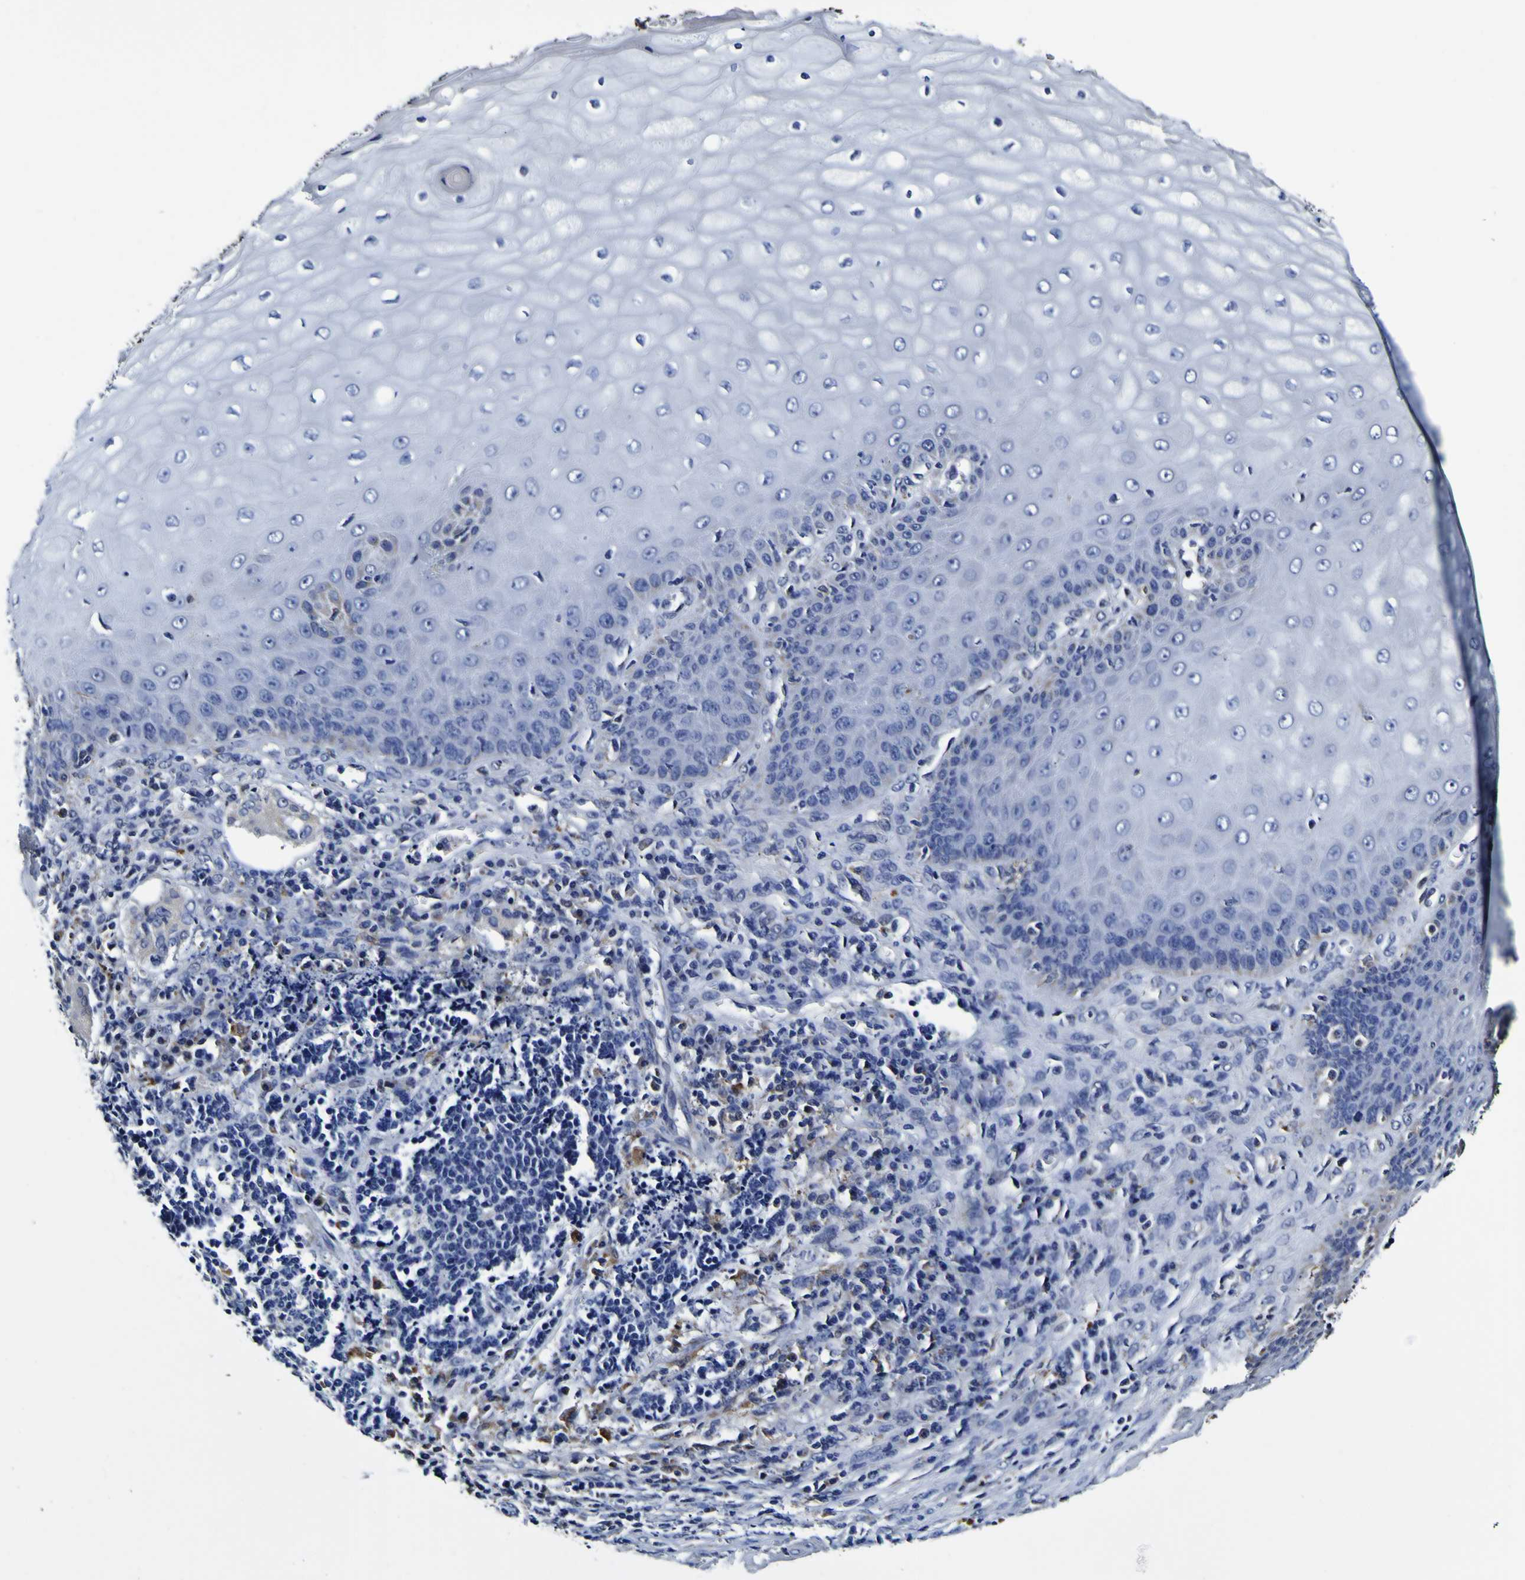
{"staining": {"intensity": "weak", "quantity": "<25%", "location": "cytoplasmic/membranous"}, "tissue": "cervical cancer", "cell_type": "Tumor cells", "image_type": "cancer", "snomed": [{"axis": "morphology", "description": "Squamous cell carcinoma, NOS"}, {"axis": "topography", "description": "Cervix"}], "caption": "Human cervical cancer stained for a protein using IHC reveals no staining in tumor cells.", "gene": "GPX1", "patient": {"sex": "female", "age": 35}}